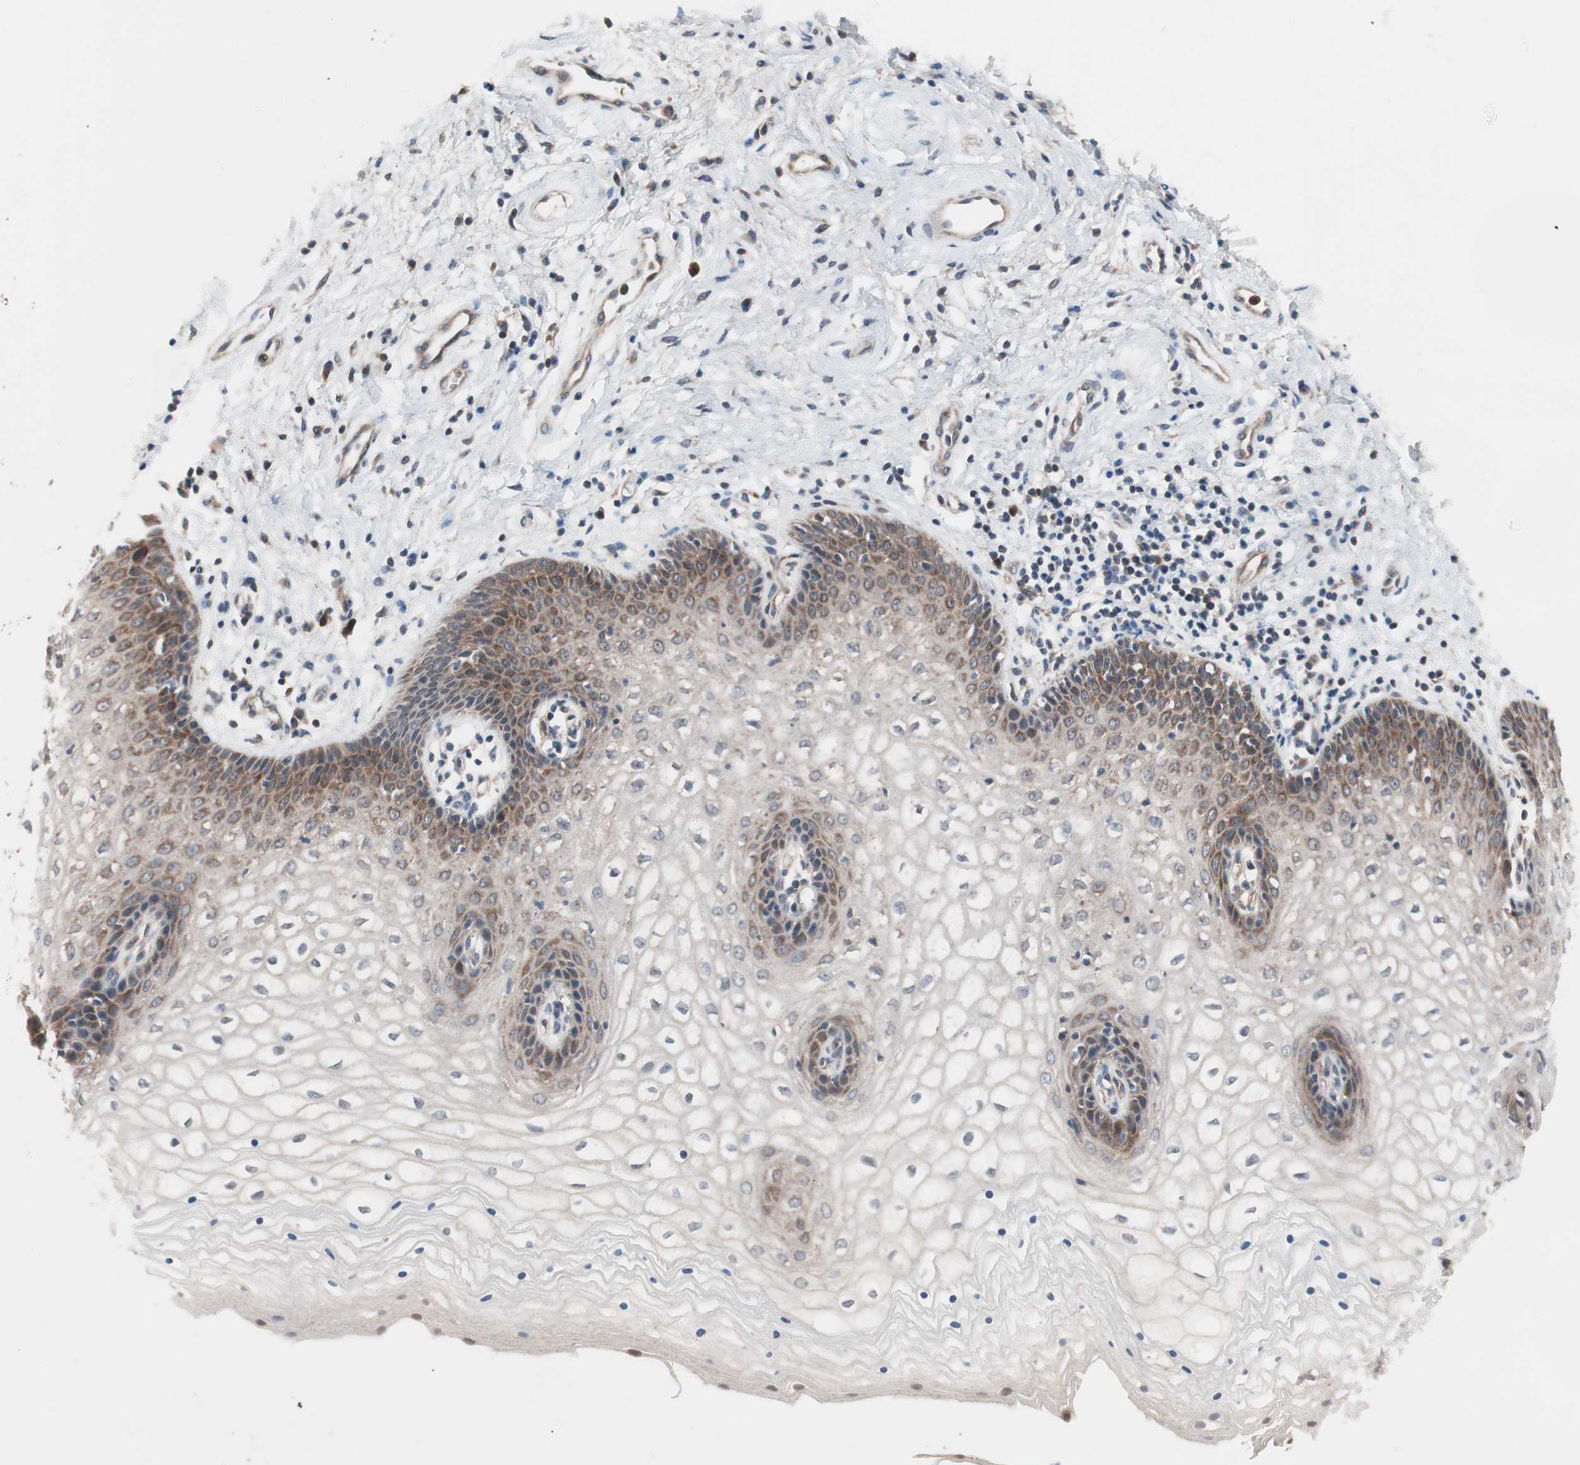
{"staining": {"intensity": "moderate", "quantity": "25%-75%", "location": "cytoplasmic/membranous"}, "tissue": "vagina", "cell_type": "Squamous epithelial cells", "image_type": "normal", "snomed": [{"axis": "morphology", "description": "Normal tissue, NOS"}, {"axis": "topography", "description": "Vagina"}], "caption": "IHC staining of unremarkable vagina, which exhibits medium levels of moderate cytoplasmic/membranous positivity in approximately 25%-75% of squamous epithelial cells indicating moderate cytoplasmic/membranous protein expression. The staining was performed using DAB (3,3'-diaminobenzidine) (brown) for protein detection and nuclei were counterstained in hematoxylin (blue).", "gene": "HMBS", "patient": {"sex": "female", "age": 34}}